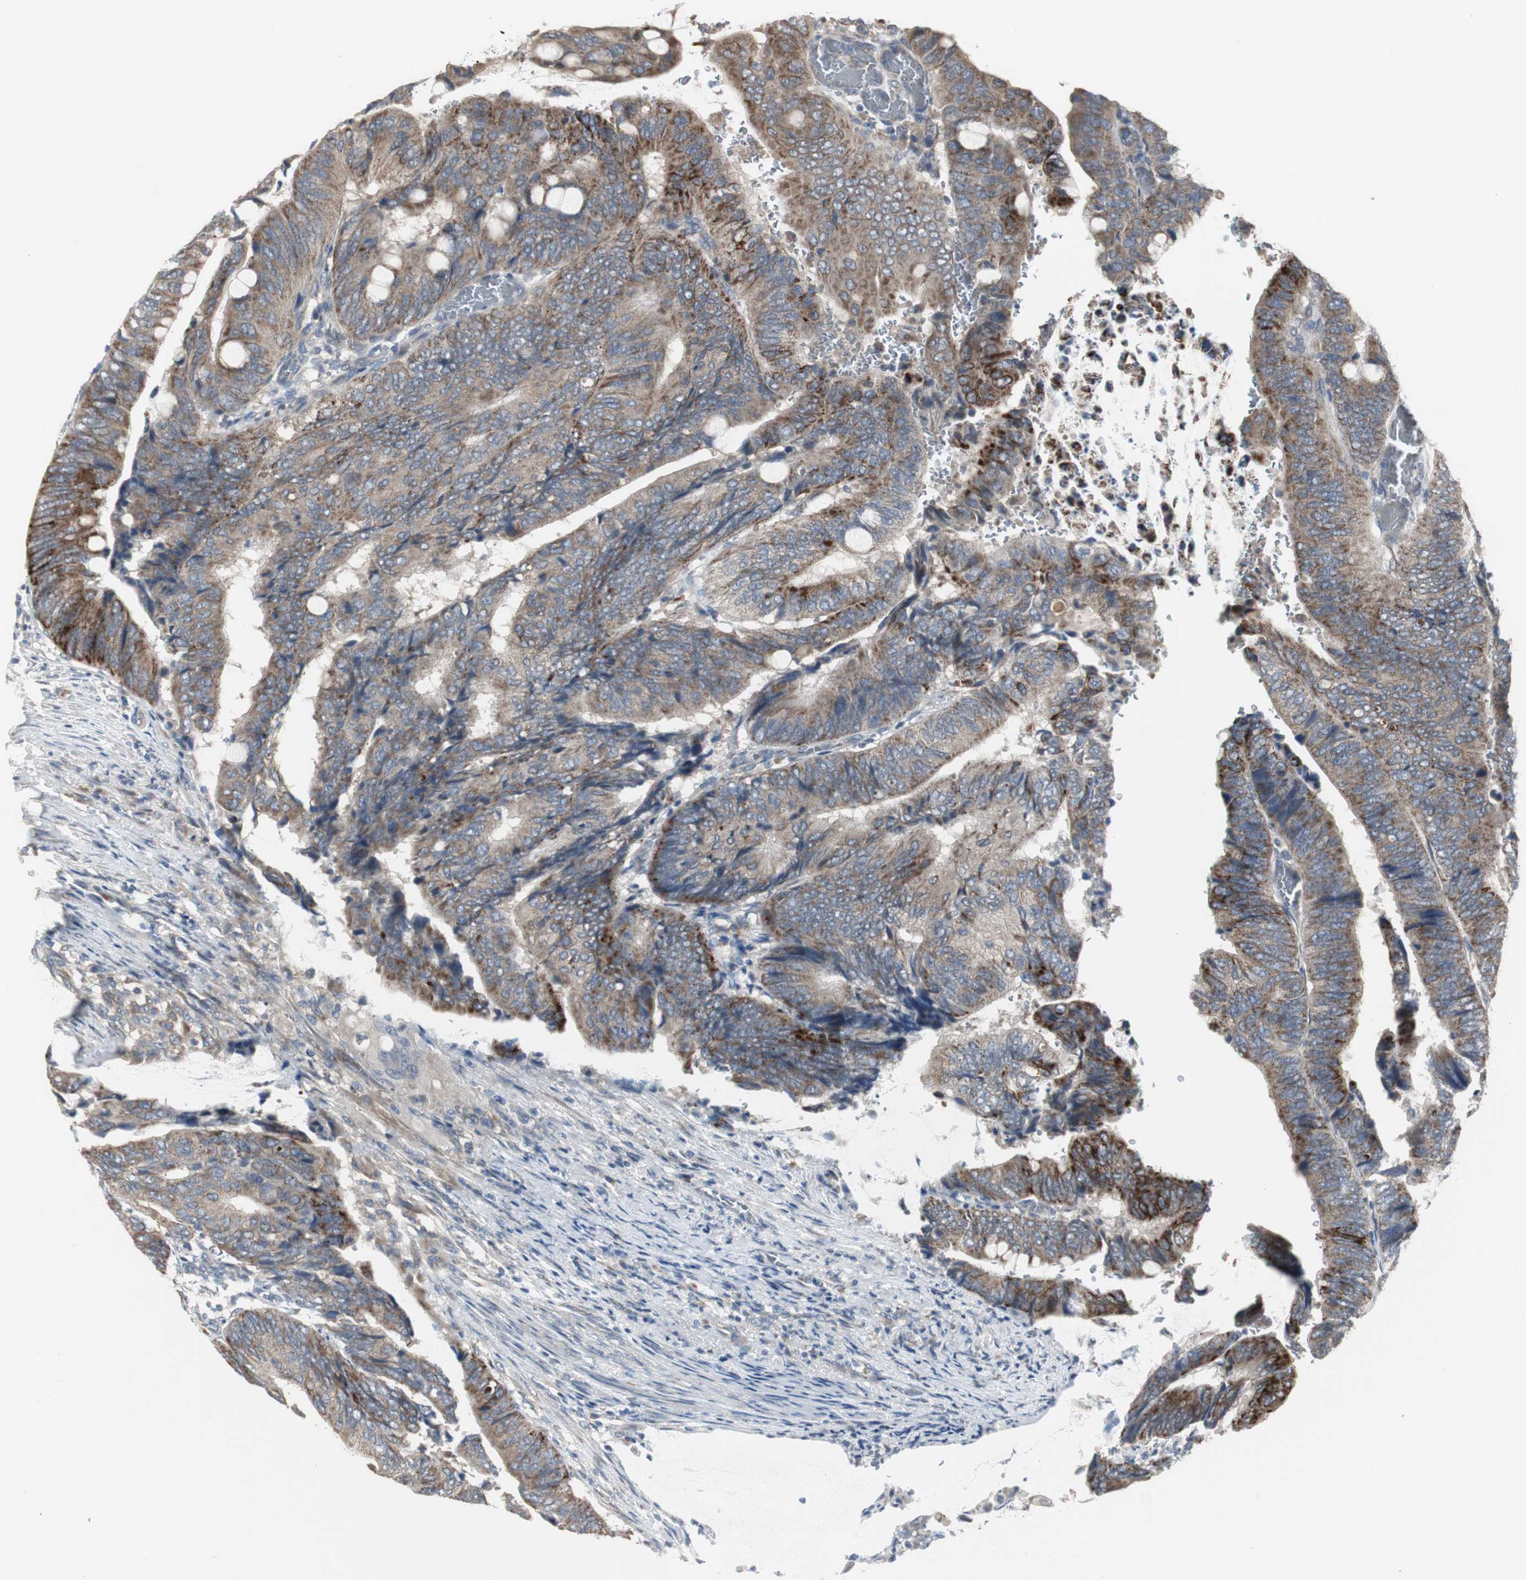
{"staining": {"intensity": "moderate", "quantity": ">75%", "location": "cytoplasmic/membranous"}, "tissue": "colorectal cancer", "cell_type": "Tumor cells", "image_type": "cancer", "snomed": [{"axis": "morphology", "description": "Normal tissue, NOS"}, {"axis": "morphology", "description": "Adenocarcinoma, NOS"}, {"axis": "topography", "description": "Rectum"}, {"axis": "topography", "description": "Peripheral nerve tissue"}], "caption": "IHC of colorectal adenocarcinoma shows medium levels of moderate cytoplasmic/membranous positivity in about >75% of tumor cells. Immunohistochemistry stains the protein of interest in brown and the nuclei are stained blue.", "gene": "MYT1", "patient": {"sex": "male", "age": 92}}